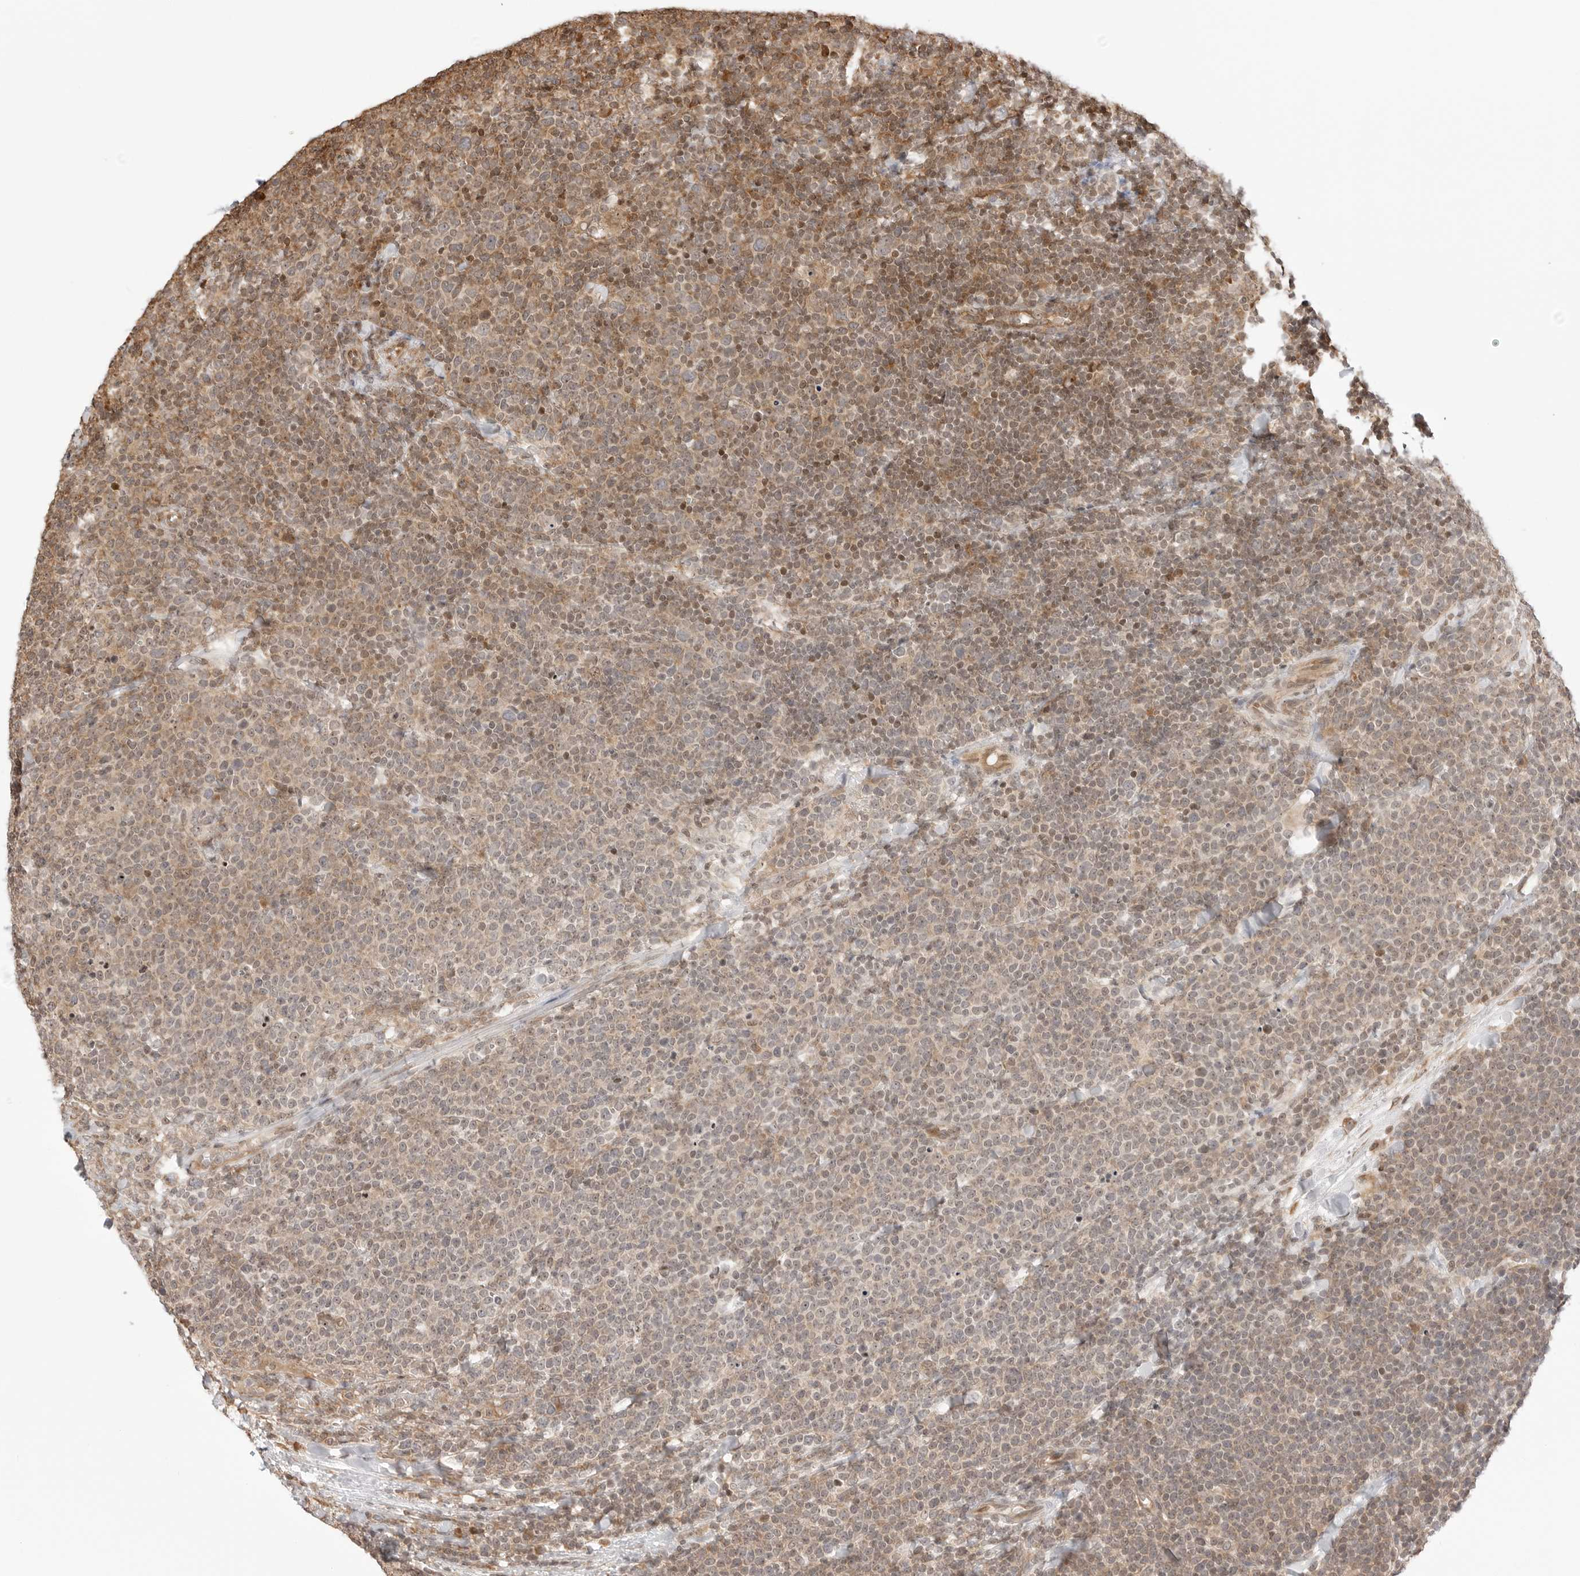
{"staining": {"intensity": "weak", "quantity": "25%-75%", "location": "cytoplasmic/membranous,nuclear"}, "tissue": "lymphoma", "cell_type": "Tumor cells", "image_type": "cancer", "snomed": [{"axis": "morphology", "description": "Malignant lymphoma, non-Hodgkin's type, High grade"}, {"axis": "topography", "description": "Lymph node"}], "caption": "Immunohistochemistry (DAB) staining of human malignant lymphoma, non-Hodgkin's type (high-grade) shows weak cytoplasmic/membranous and nuclear protein expression in about 25%-75% of tumor cells.", "gene": "FKBP14", "patient": {"sex": "male", "age": 61}}